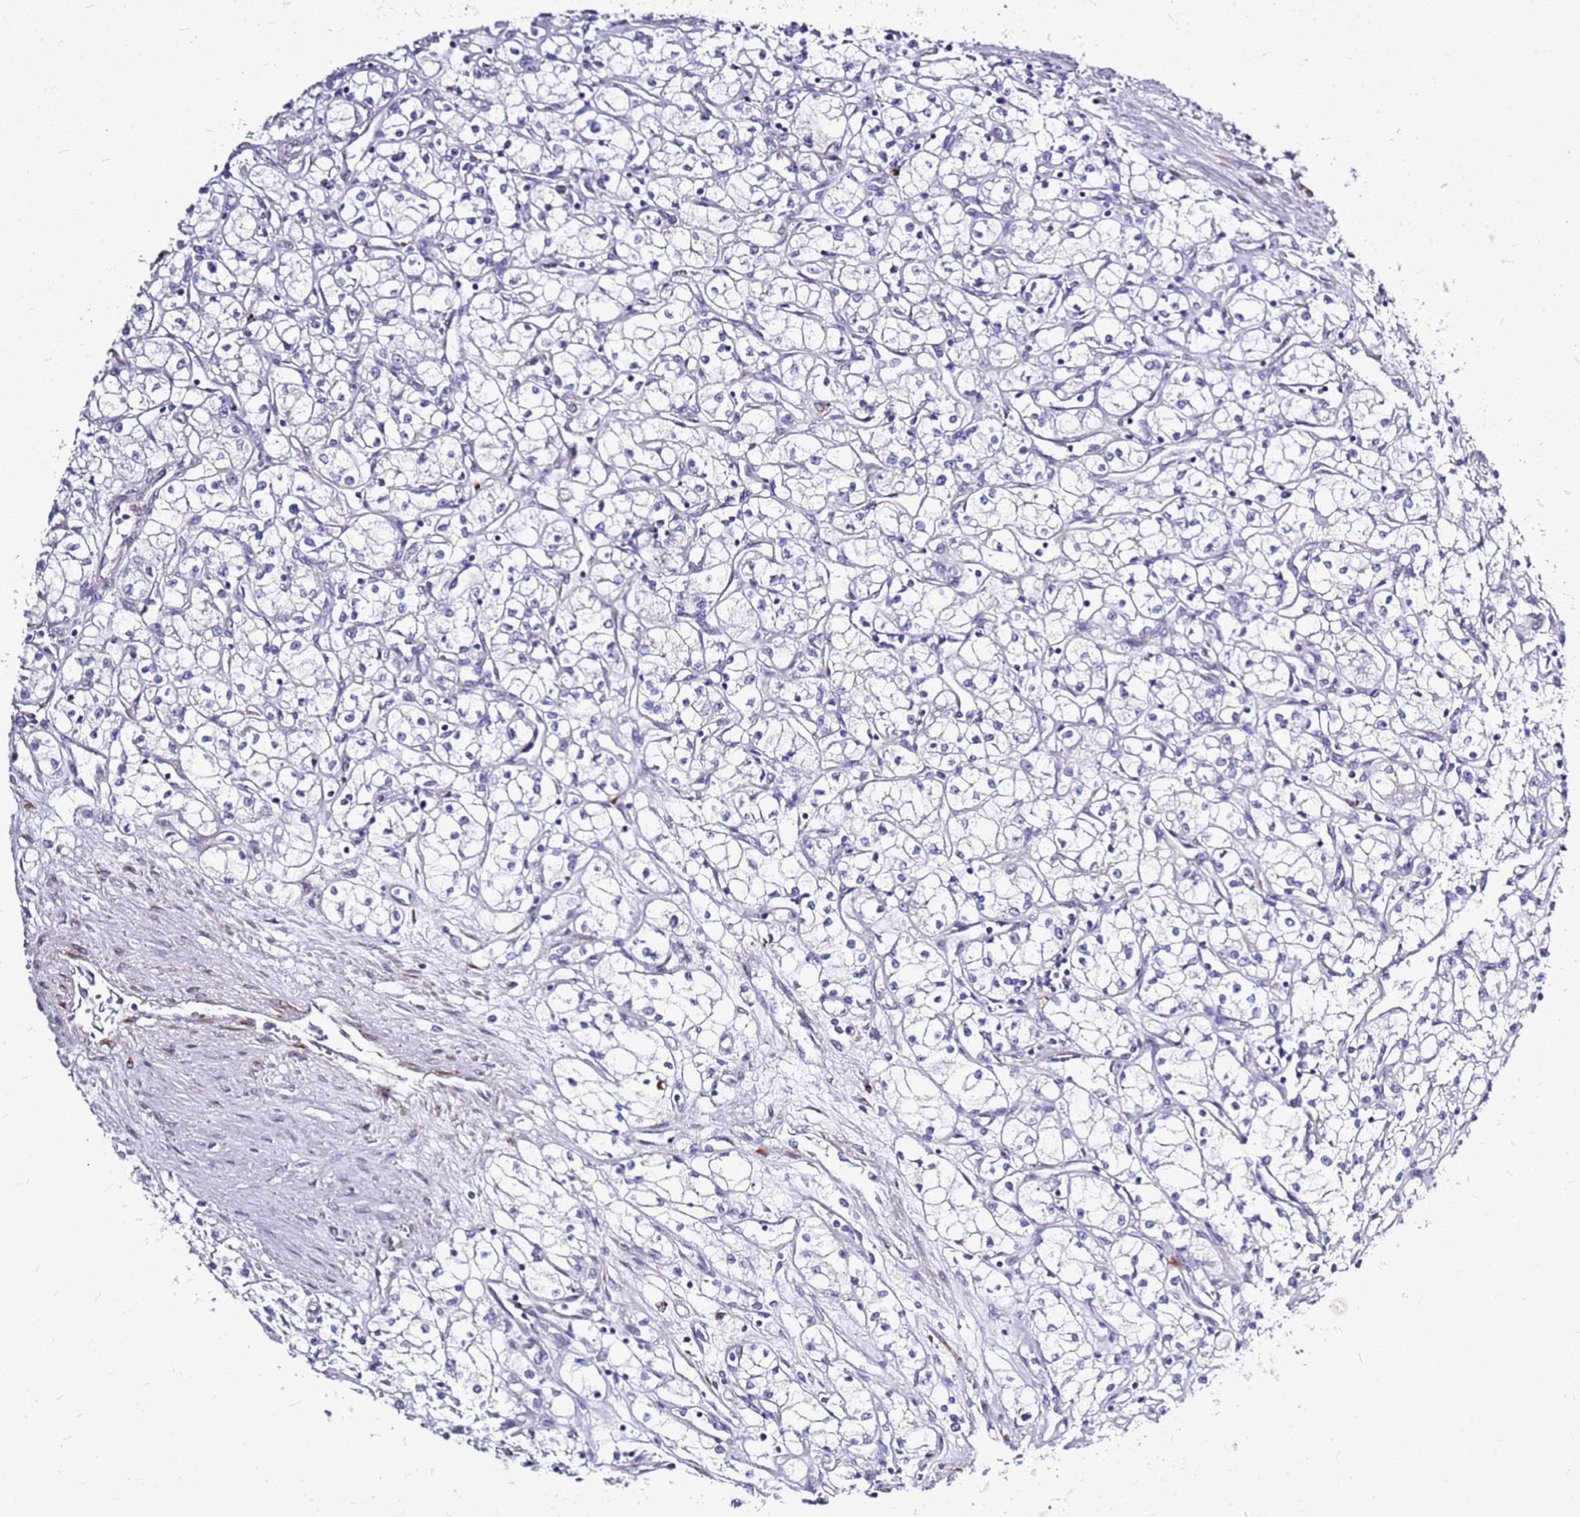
{"staining": {"intensity": "negative", "quantity": "none", "location": "none"}, "tissue": "renal cancer", "cell_type": "Tumor cells", "image_type": "cancer", "snomed": [{"axis": "morphology", "description": "Adenocarcinoma, NOS"}, {"axis": "topography", "description": "Kidney"}], "caption": "There is no significant positivity in tumor cells of renal cancer. Nuclei are stained in blue.", "gene": "CASD1", "patient": {"sex": "male", "age": 59}}